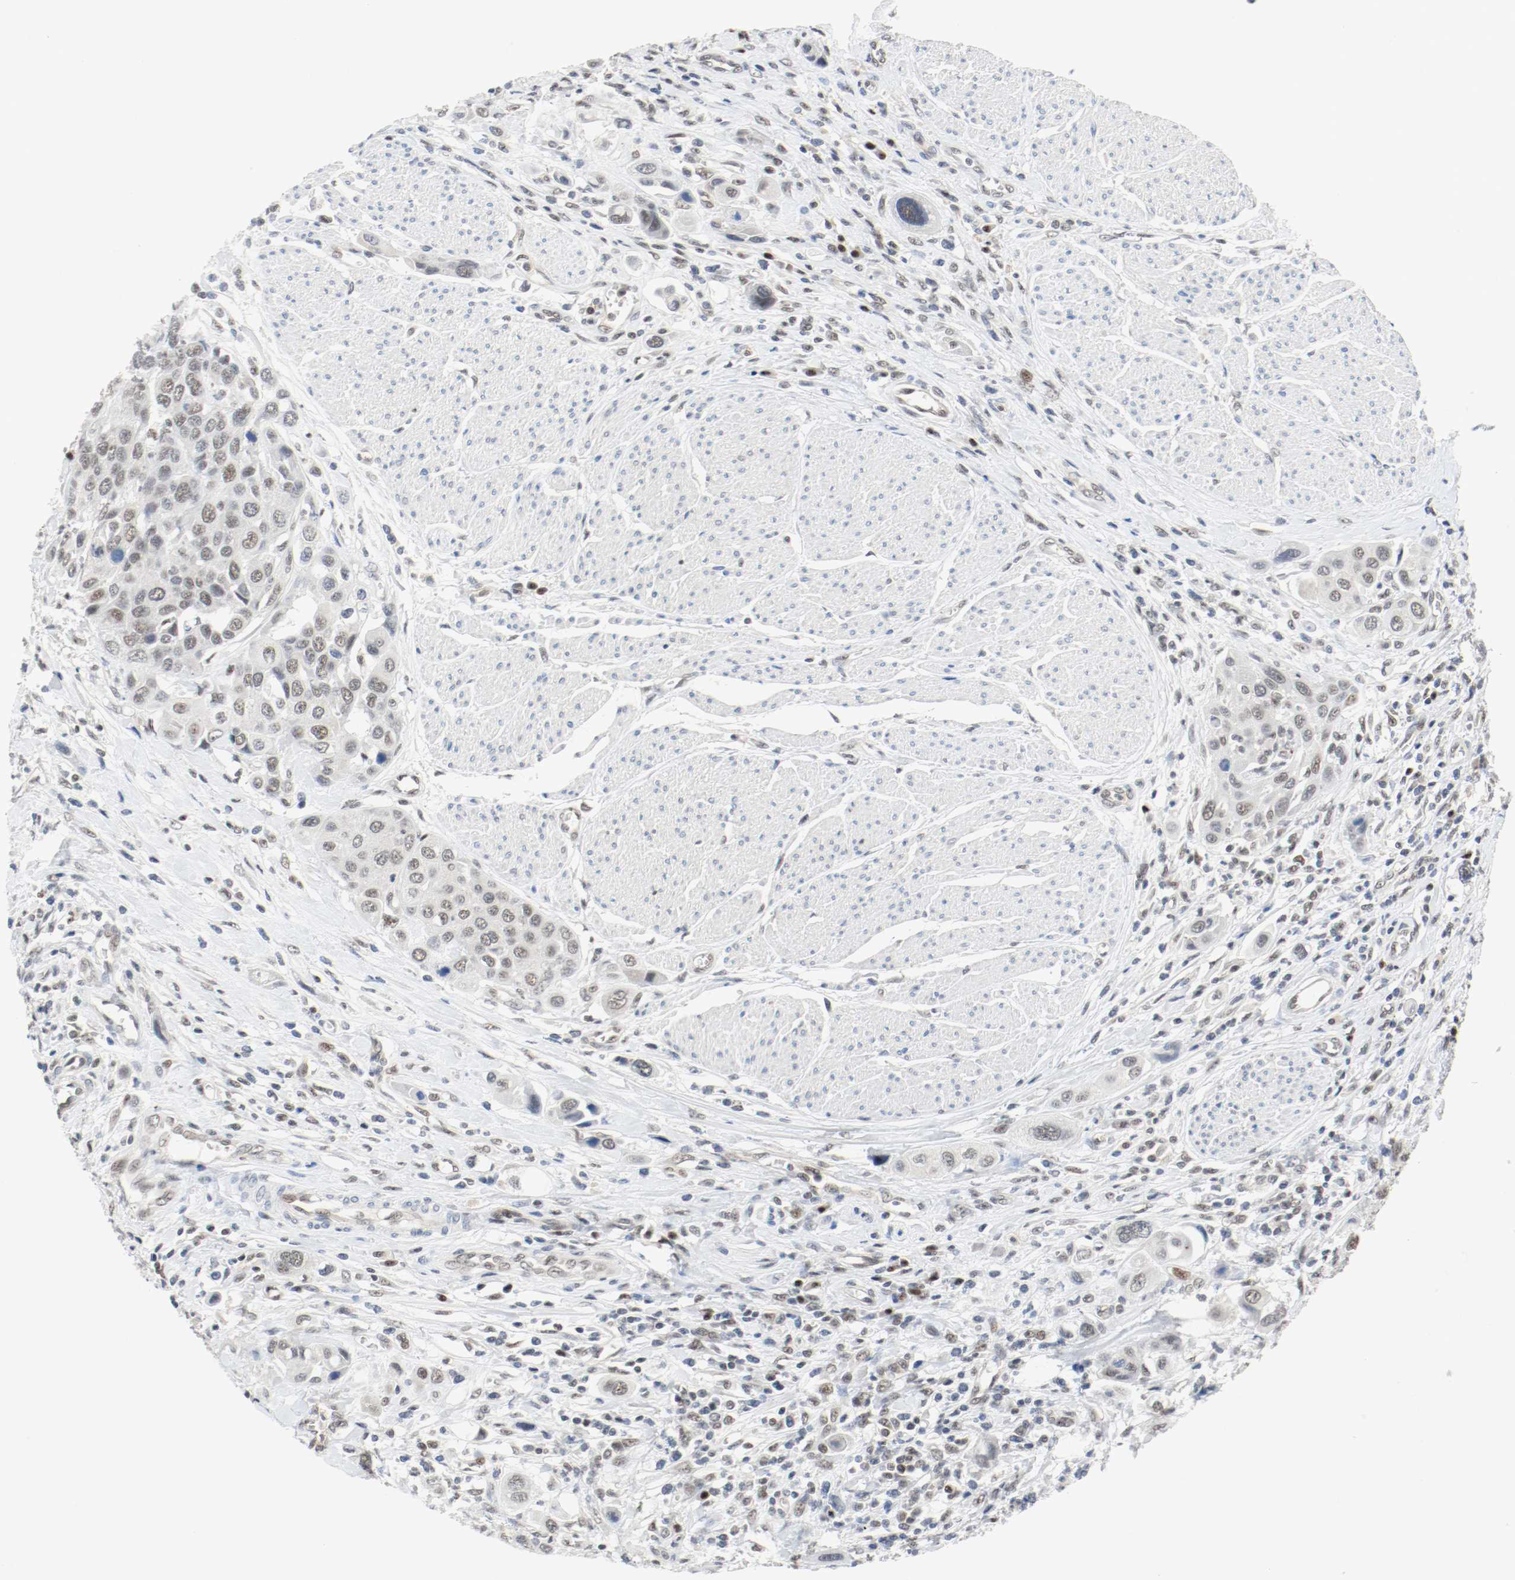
{"staining": {"intensity": "weak", "quantity": "<25%", "location": "nuclear"}, "tissue": "urothelial cancer", "cell_type": "Tumor cells", "image_type": "cancer", "snomed": [{"axis": "morphology", "description": "Urothelial carcinoma, High grade"}, {"axis": "topography", "description": "Urinary bladder"}], "caption": "This photomicrograph is of urothelial cancer stained with IHC to label a protein in brown with the nuclei are counter-stained blue. There is no positivity in tumor cells.", "gene": "ASH1L", "patient": {"sex": "male", "age": 50}}